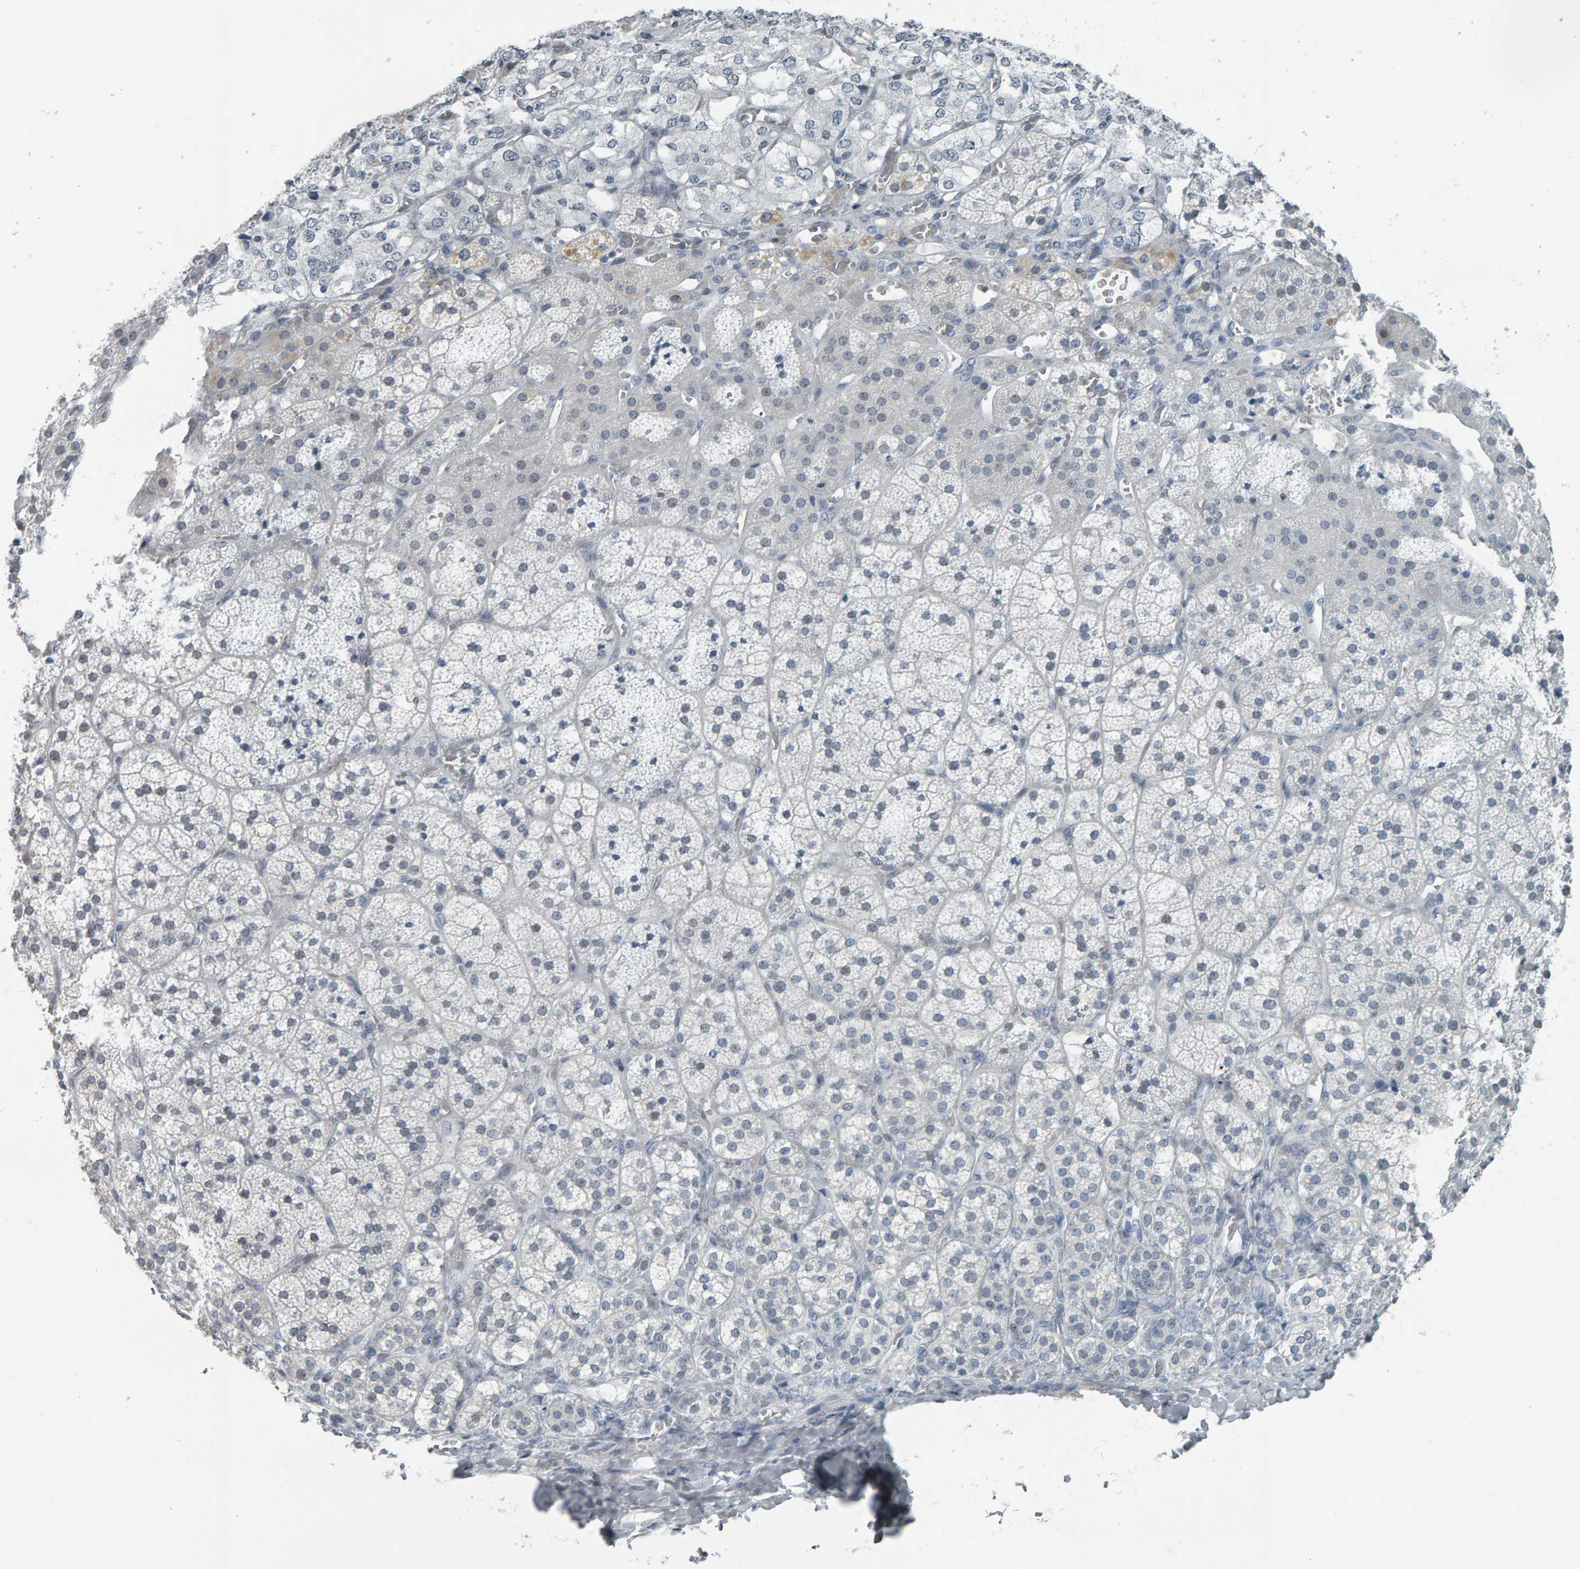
{"staining": {"intensity": "negative", "quantity": "none", "location": "none"}, "tissue": "adrenal gland", "cell_type": "Glandular cells", "image_type": "normal", "snomed": [{"axis": "morphology", "description": "Normal tissue, NOS"}, {"axis": "topography", "description": "Adrenal gland"}], "caption": "High power microscopy photomicrograph of an IHC photomicrograph of unremarkable adrenal gland, revealing no significant expression in glandular cells.", "gene": "PYY", "patient": {"sex": "female", "age": 44}}